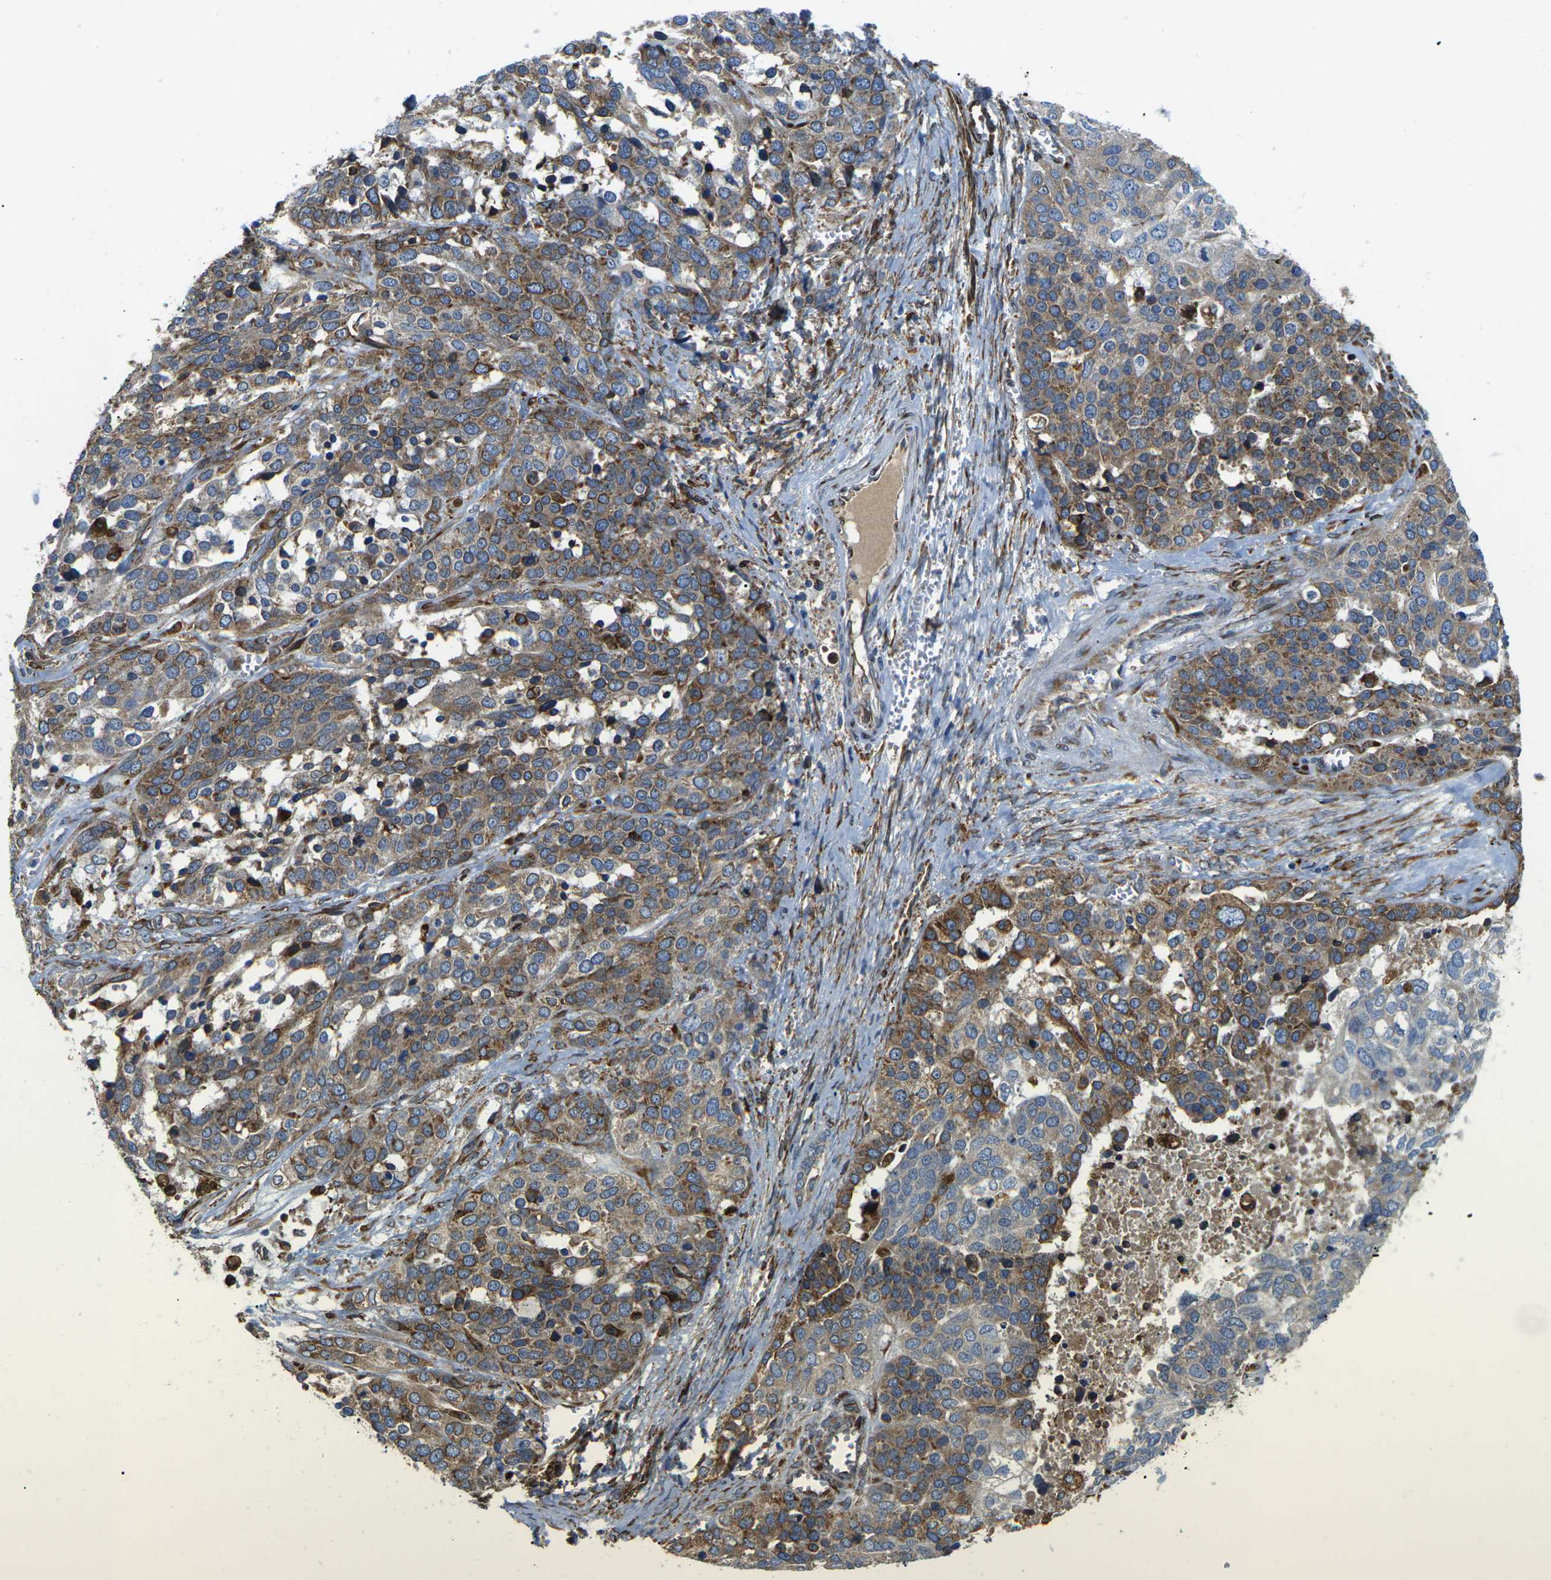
{"staining": {"intensity": "moderate", "quantity": ">75%", "location": "cytoplasmic/membranous"}, "tissue": "ovarian cancer", "cell_type": "Tumor cells", "image_type": "cancer", "snomed": [{"axis": "morphology", "description": "Cystadenocarcinoma, serous, NOS"}, {"axis": "topography", "description": "Ovary"}], "caption": "Immunohistochemical staining of human ovarian cancer shows medium levels of moderate cytoplasmic/membranous protein expression in about >75% of tumor cells.", "gene": "PDZD8", "patient": {"sex": "female", "age": 44}}